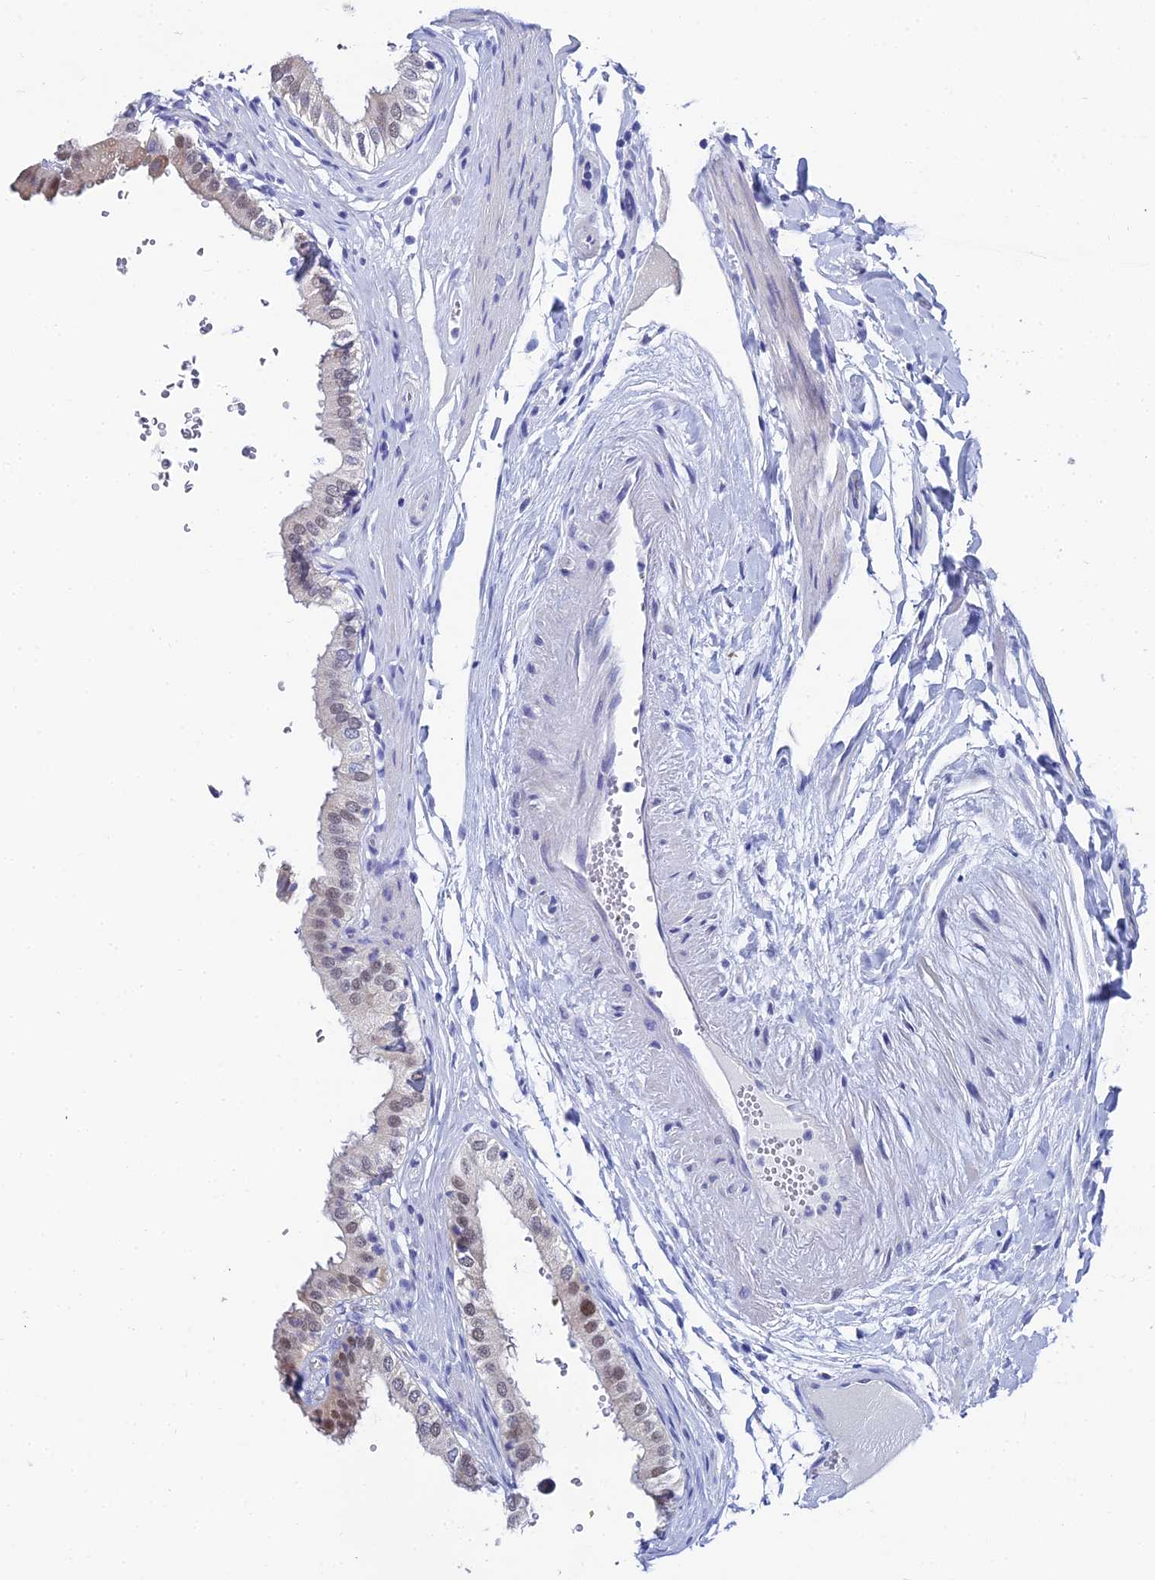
{"staining": {"intensity": "moderate", "quantity": "25%-75%", "location": "nuclear"}, "tissue": "gallbladder", "cell_type": "Glandular cells", "image_type": "normal", "snomed": [{"axis": "morphology", "description": "Normal tissue, NOS"}, {"axis": "topography", "description": "Gallbladder"}], "caption": "Gallbladder stained with DAB (3,3'-diaminobenzidine) IHC exhibits medium levels of moderate nuclear staining in approximately 25%-75% of glandular cells.", "gene": "OCM2", "patient": {"sex": "female", "age": 61}}